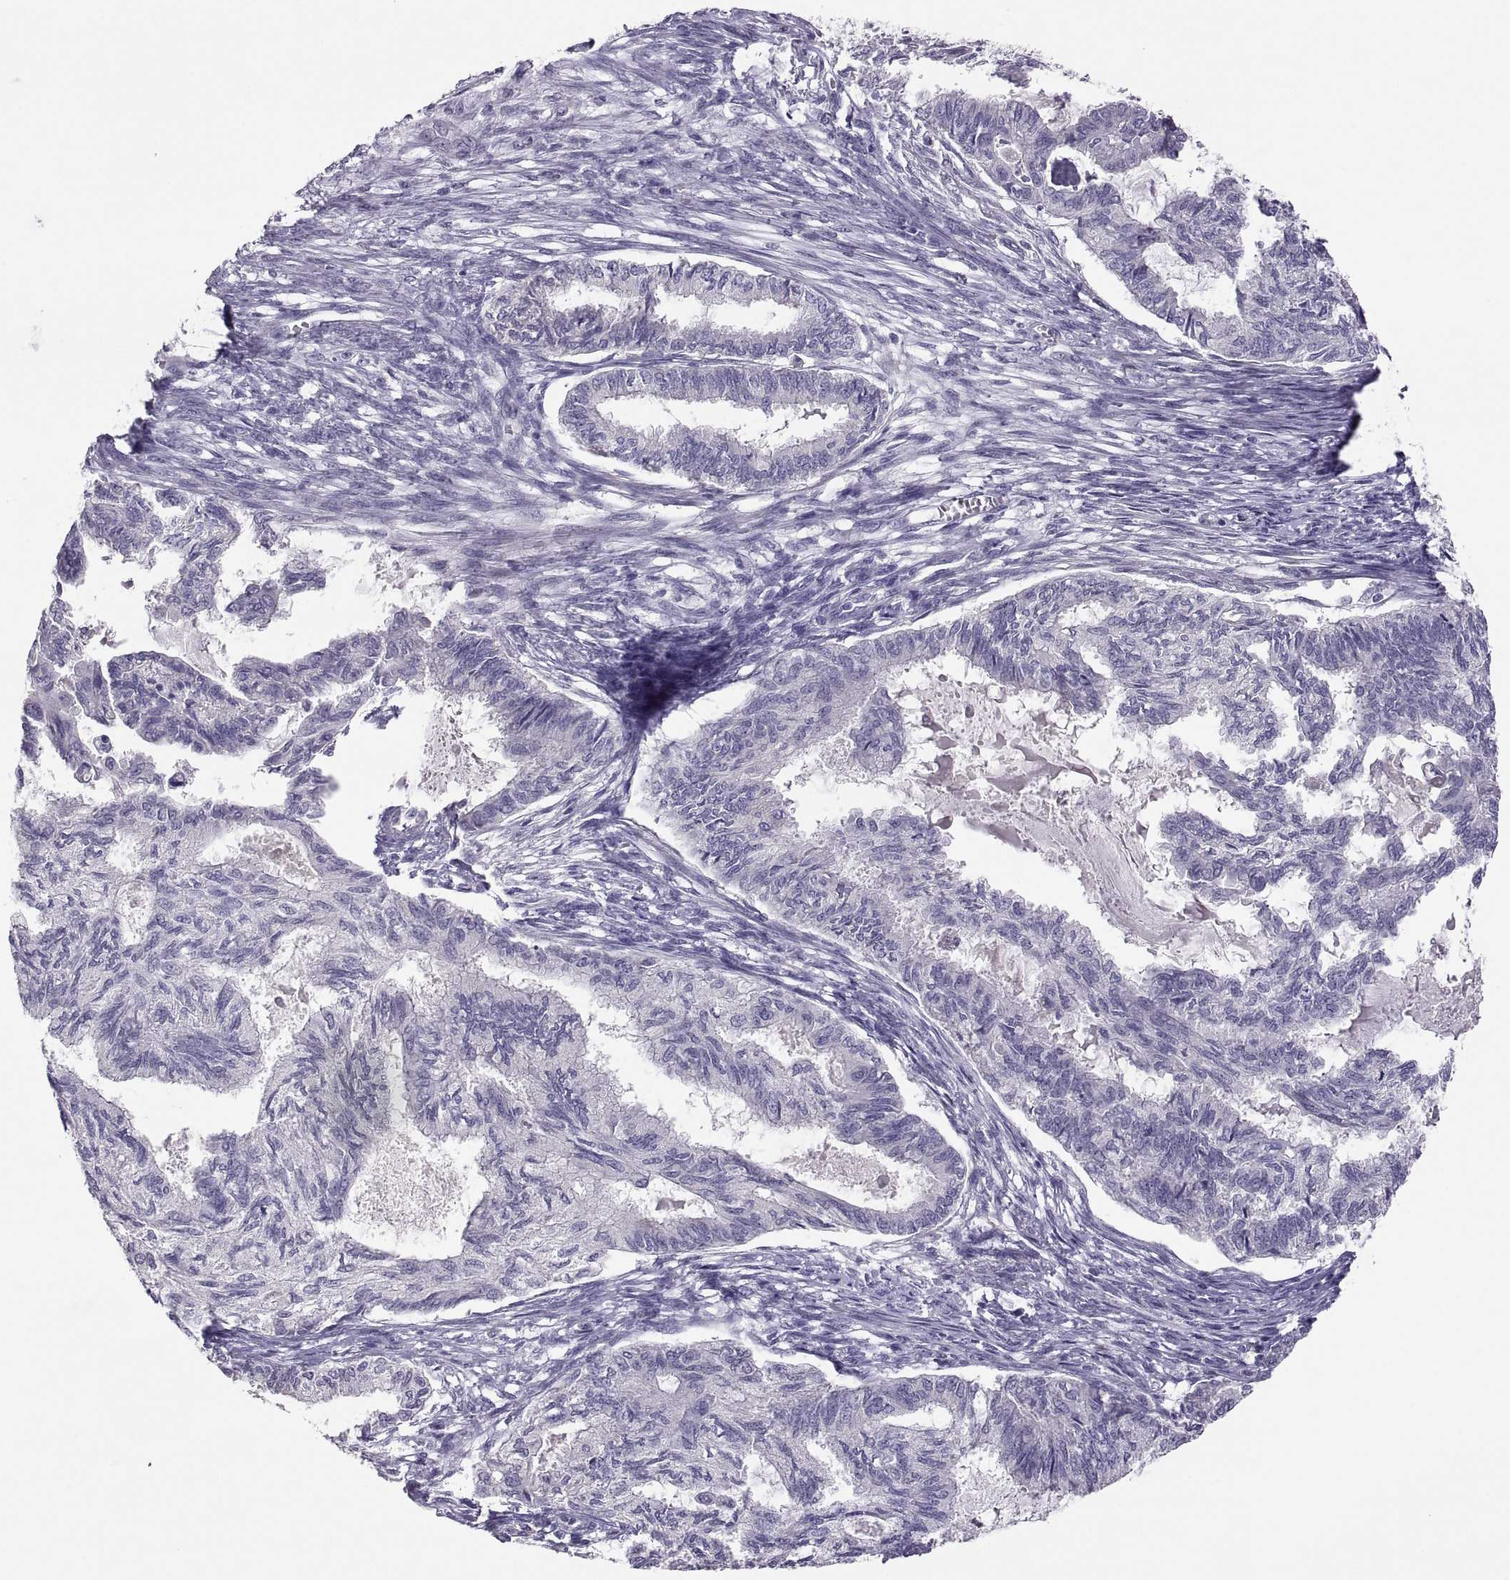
{"staining": {"intensity": "negative", "quantity": "none", "location": "none"}, "tissue": "endometrial cancer", "cell_type": "Tumor cells", "image_type": "cancer", "snomed": [{"axis": "morphology", "description": "Adenocarcinoma, NOS"}, {"axis": "topography", "description": "Endometrium"}], "caption": "A photomicrograph of endometrial adenocarcinoma stained for a protein displays no brown staining in tumor cells.", "gene": "TBX19", "patient": {"sex": "female", "age": 86}}